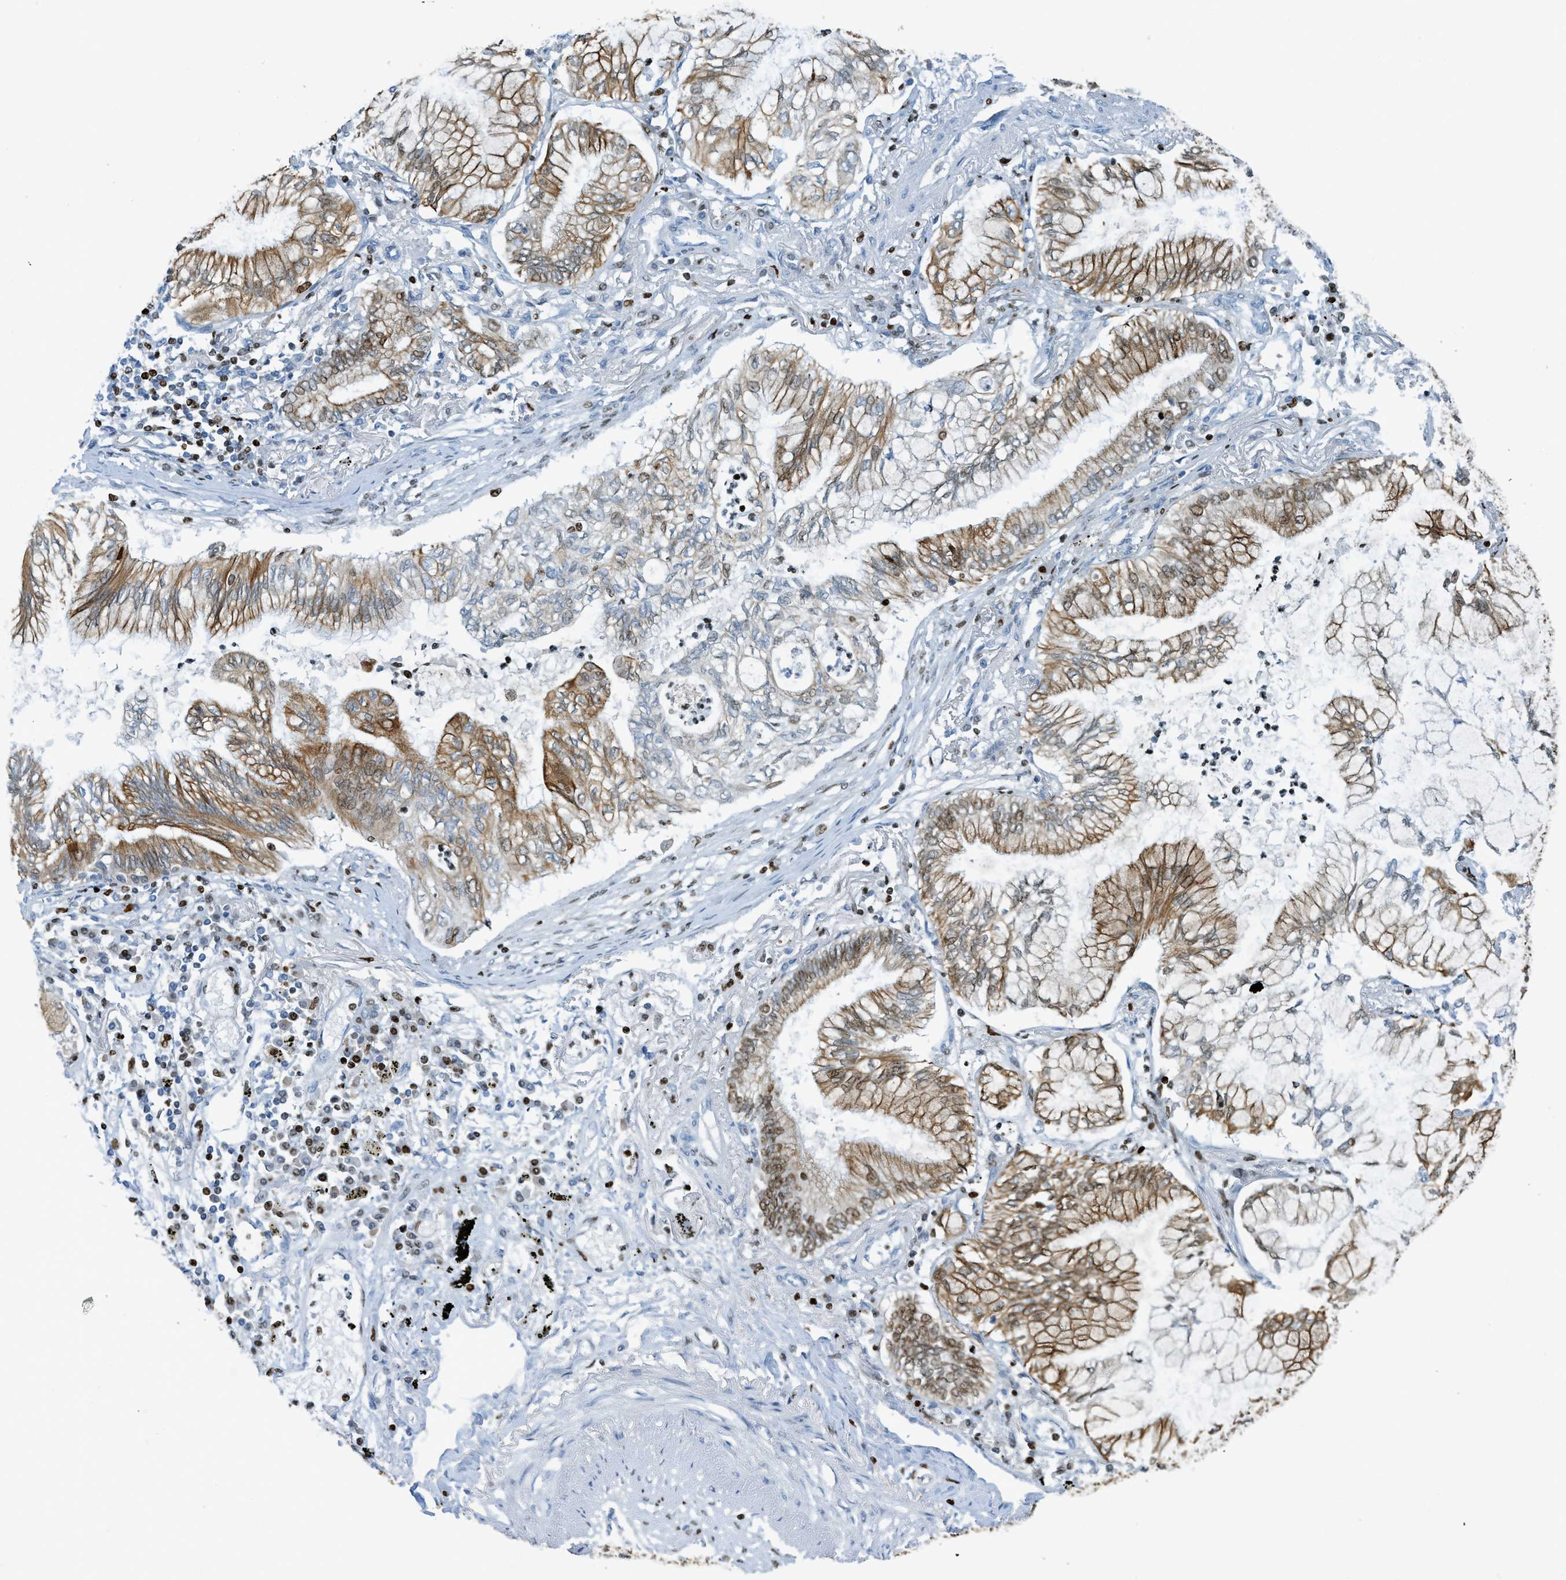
{"staining": {"intensity": "moderate", "quantity": "25%-75%", "location": "cytoplasmic/membranous,nuclear"}, "tissue": "lung cancer", "cell_type": "Tumor cells", "image_type": "cancer", "snomed": [{"axis": "morphology", "description": "Normal tissue, NOS"}, {"axis": "morphology", "description": "Adenocarcinoma, NOS"}, {"axis": "topography", "description": "Bronchus"}, {"axis": "topography", "description": "Lung"}], "caption": "Human lung cancer (adenocarcinoma) stained for a protein (brown) shows moderate cytoplasmic/membranous and nuclear positive positivity in approximately 25%-75% of tumor cells.", "gene": "SH3D19", "patient": {"sex": "female", "age": 70}}